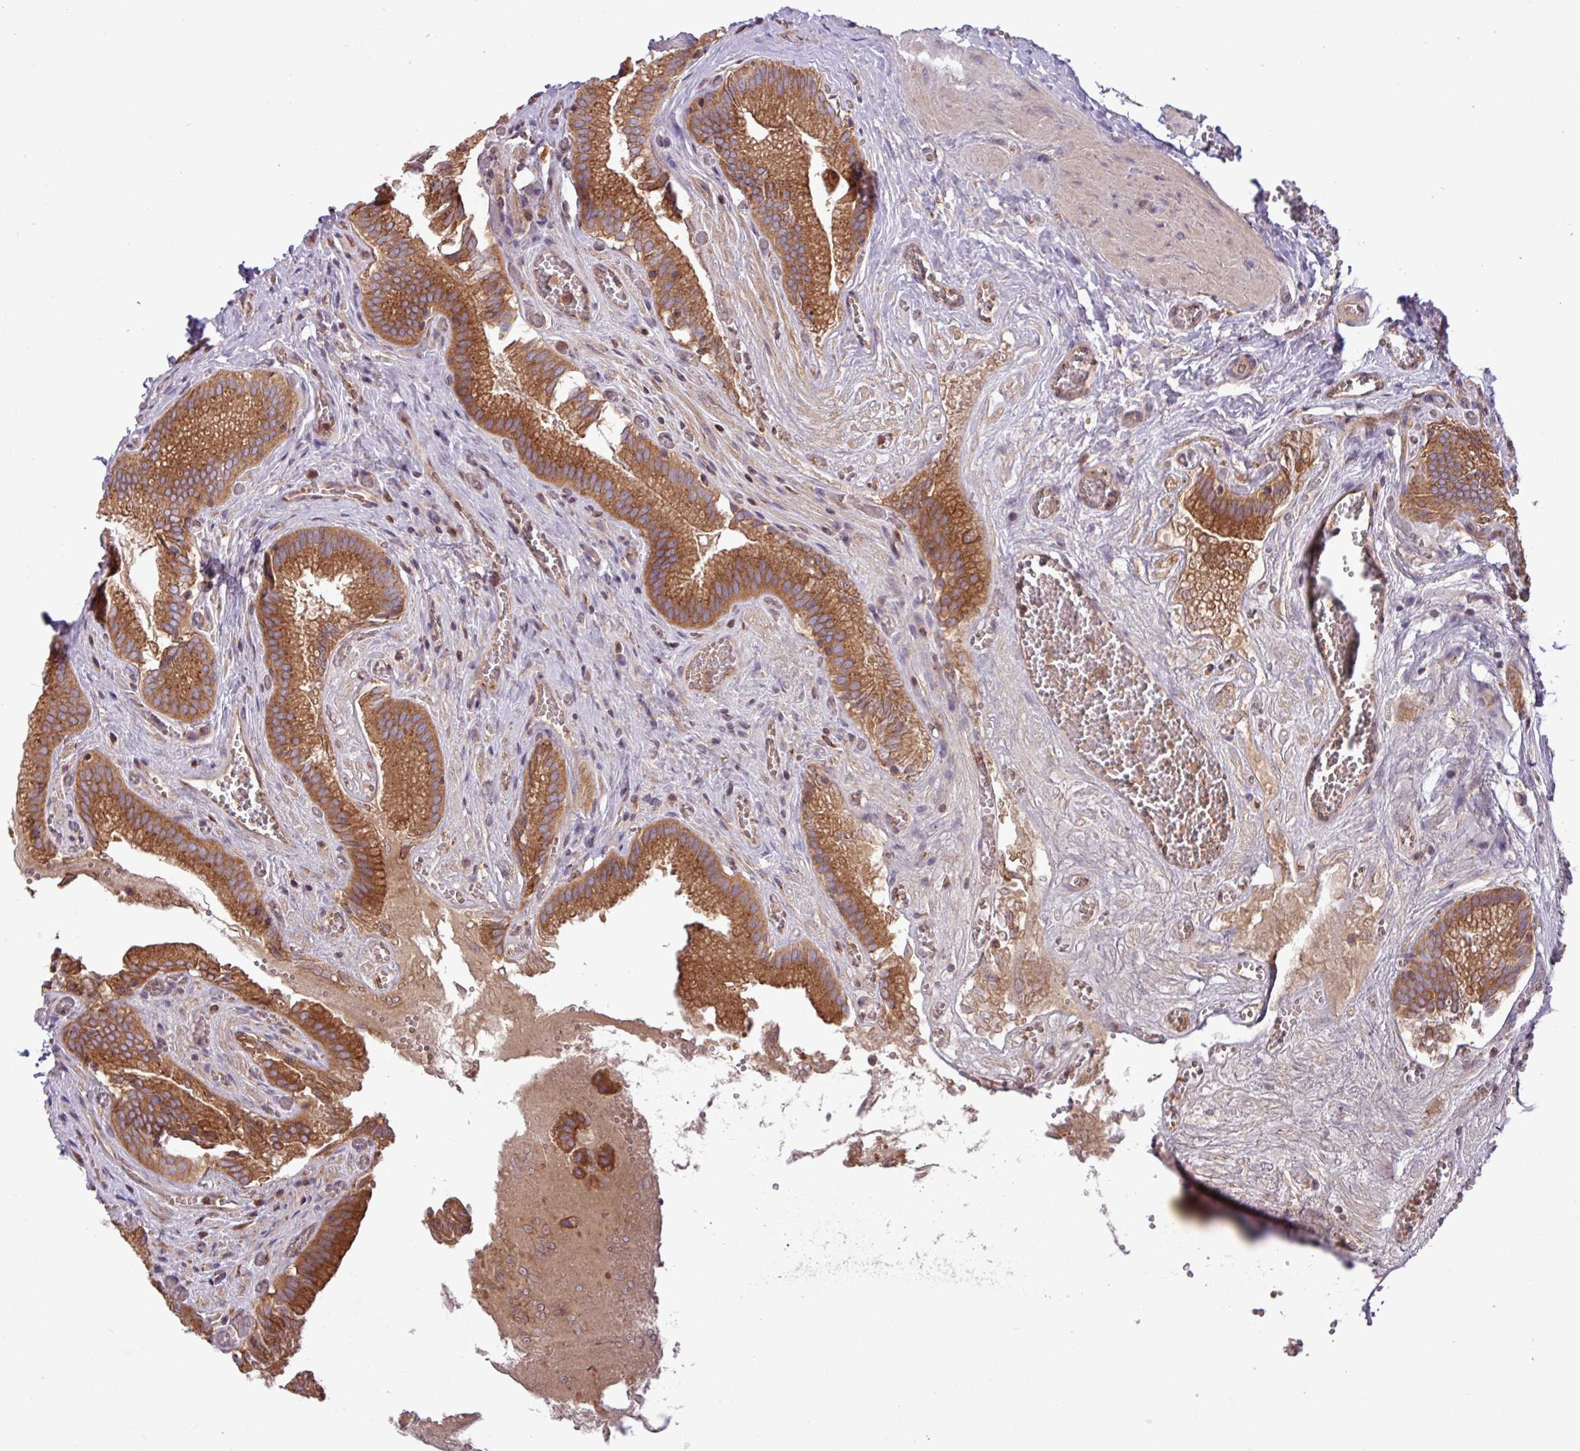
{"staining": {"intensity": "moderate", "quantity": ">75%", "location": "cytoplasmic/membranous"}, "tissue": "gallbladder", "cell_type": "Glandular cells", "image_type": "normal", "snomed": [{"axis": "morphology", "description": "Normal tissue, NOS"}, {"axis": "topography", "description": "Gallbladder"}, {"axis": "topography", "description": "Peripheral nerve tissue"}], "caption": "Immunohistochemical staining of benign gallbladder reveals >75% levels of moderate cytoplasmic/membranous protein staining in approximately >75% of glandular cells.", "gene": "RAB19", "patient": {"sex": "male", "age": 17}}